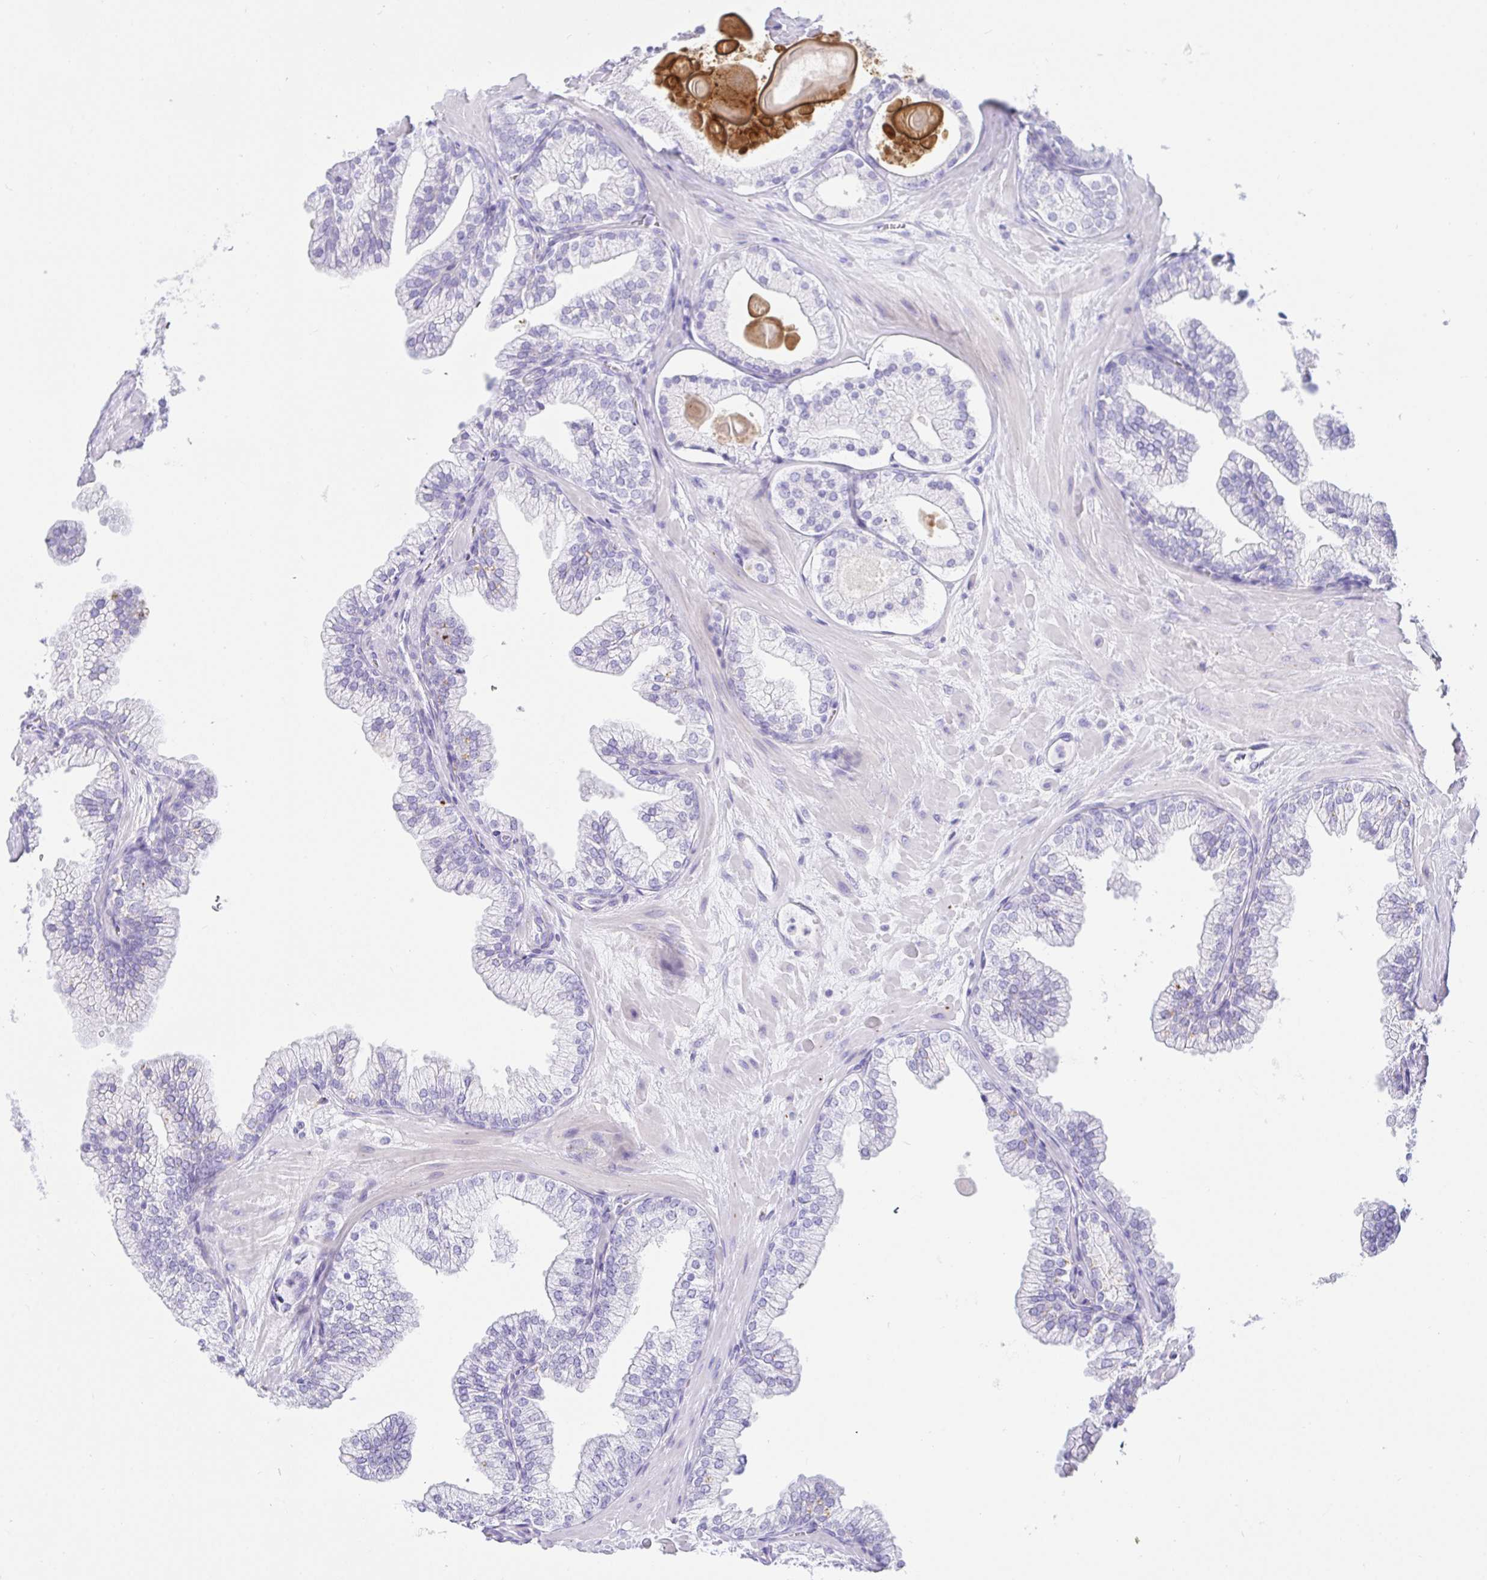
{"staining": {"intensity": "negative", "quantity": "none", "location": "none"}, "tissue": "prostate", "cell_type": "Glandular cells", "image_type": "normal", "snomed": [{"axis": "morphology", "description": "Normal tissue, NOS"}, {"axis": "topography", "description": "Prostate"}, {"axis": "topography", "description": "Peripheral nerve tissue"}], "caption": "The image exhibits no significant positivity in glandular cells of prostate.", "gene": "PAX8", "patient": {"sex": "male", "age": 61}}